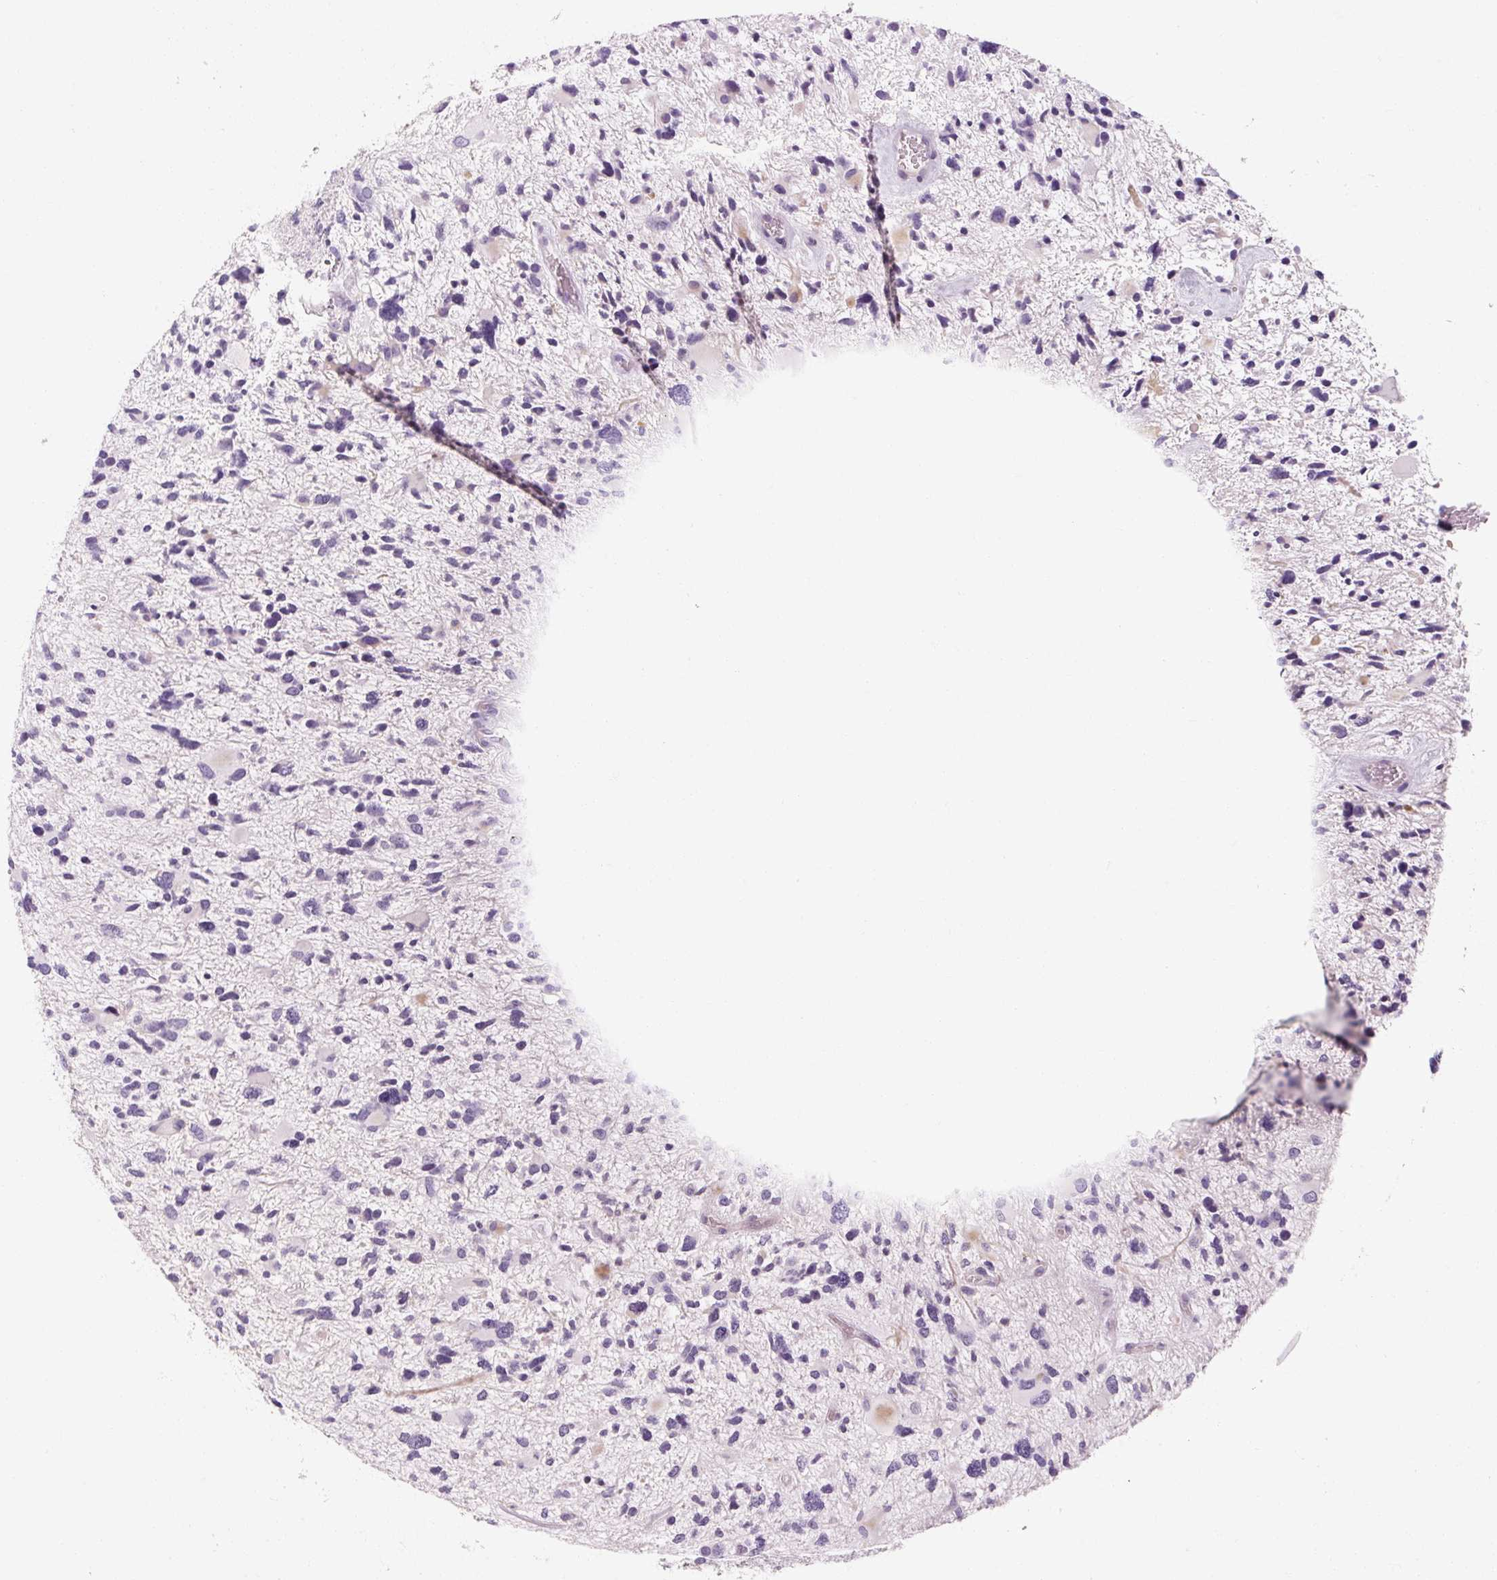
{"staining": {"intensity": "negative", "quantity": "none", "location": "none"}, "tissue": "glioma", "cell_type": "Tumor cells", "image_type": "cancer", "snomed": [{"axis": "morphology", "description": "Glioma, malignant, High grade"}, {"axis": "topography", "description": "Brain"}], "caption": "Immunohistochemistry (IHC) of human high-grade glioma (malignant) demonstrates no staining in tumor cells.", "gene": "NFE2L3", "patient": {"sex": "female", "age": 11}}